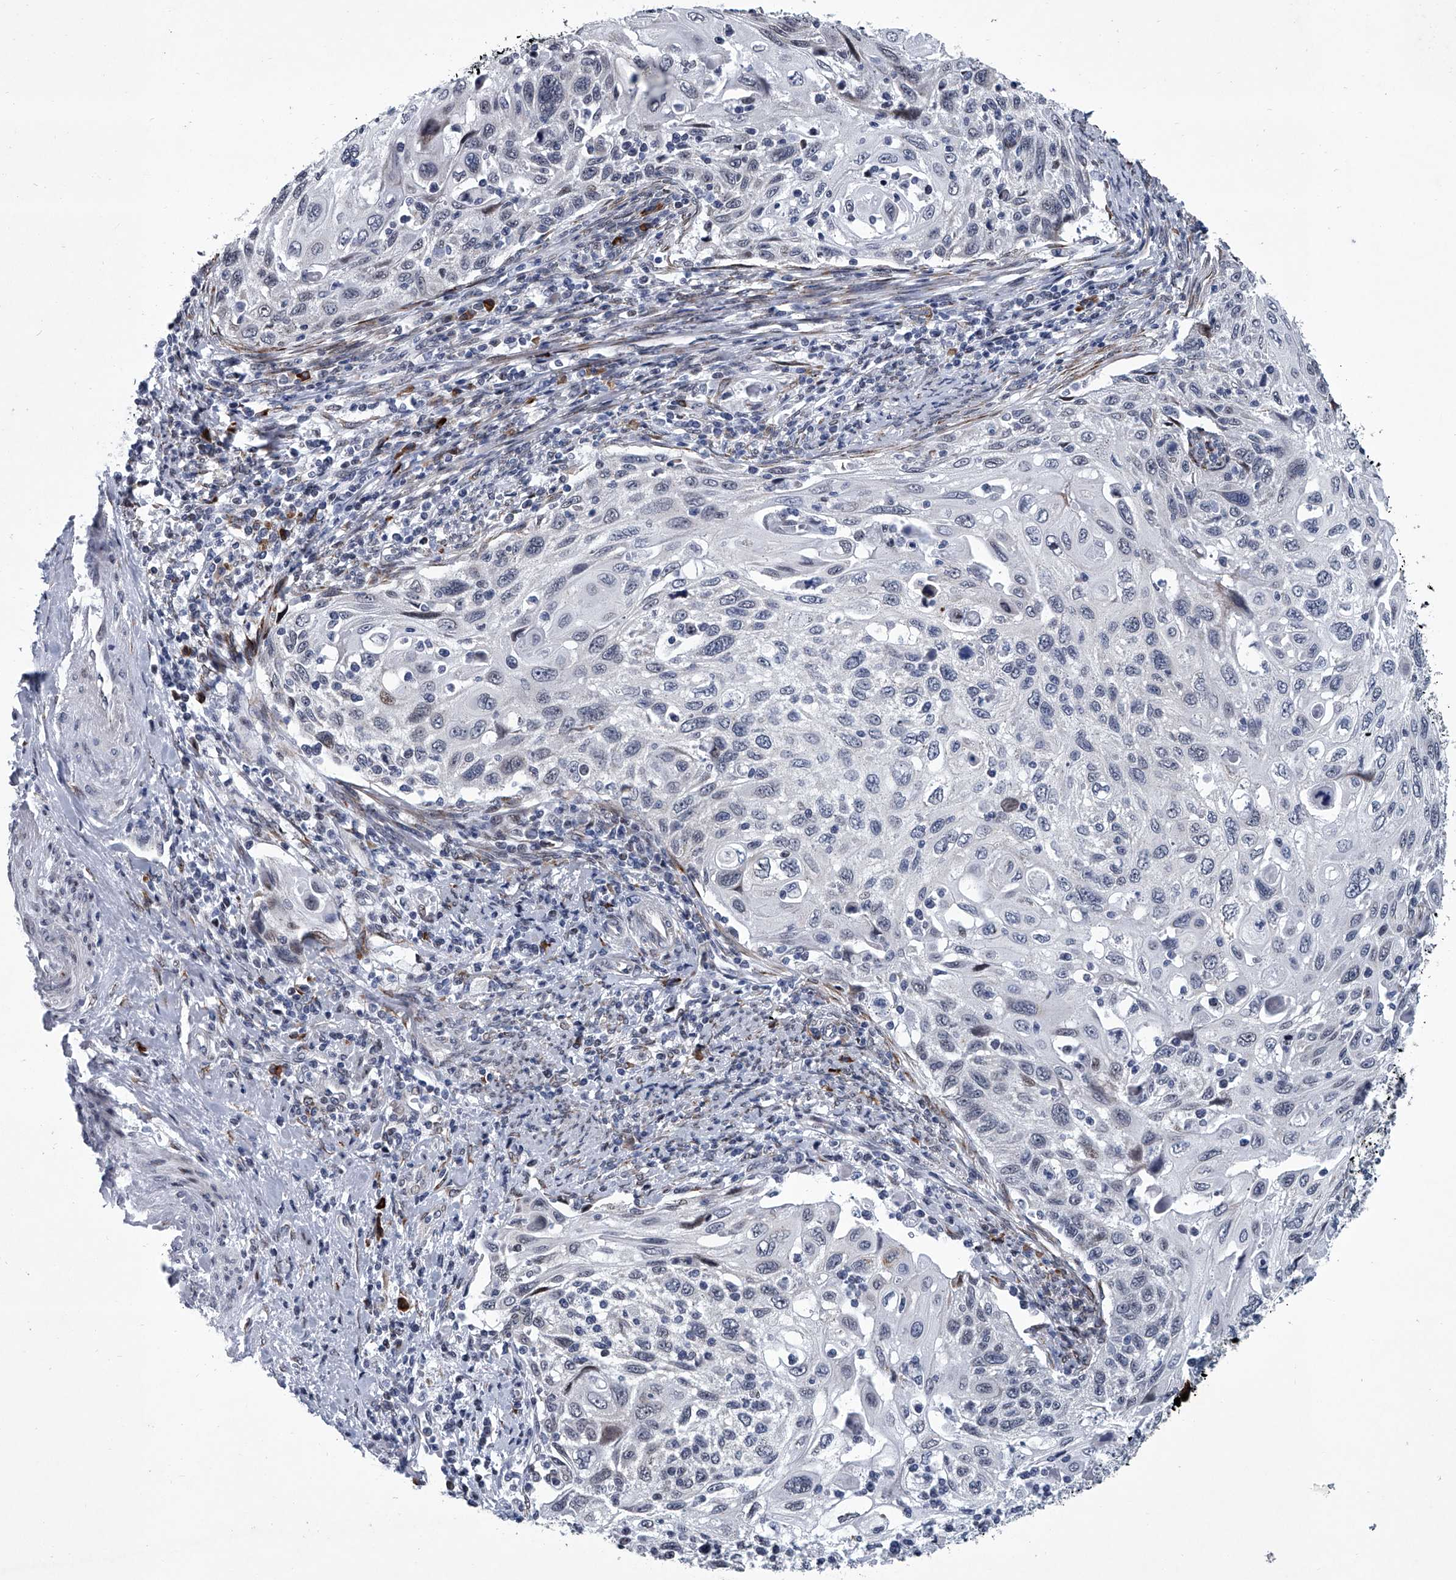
{"staining": {"intensity": "negative", "quantity": "none", "location": "none"}, "tissue": "cervical cancer", "cell_type": "Tumor cells", "image_type": "cancer", "snomed": [{"axis": "morphology", "description": "Squamous cell carcinoma, NOS"}, {"axis": "topography", "description": "Cervix"}], "caption": "Image shows no protein expression in tumor cells of squamous cell carcinoma (cervical) tissue.", "gene": "PPP2R5D", "patient": {"sex": "female", "age": 70}}